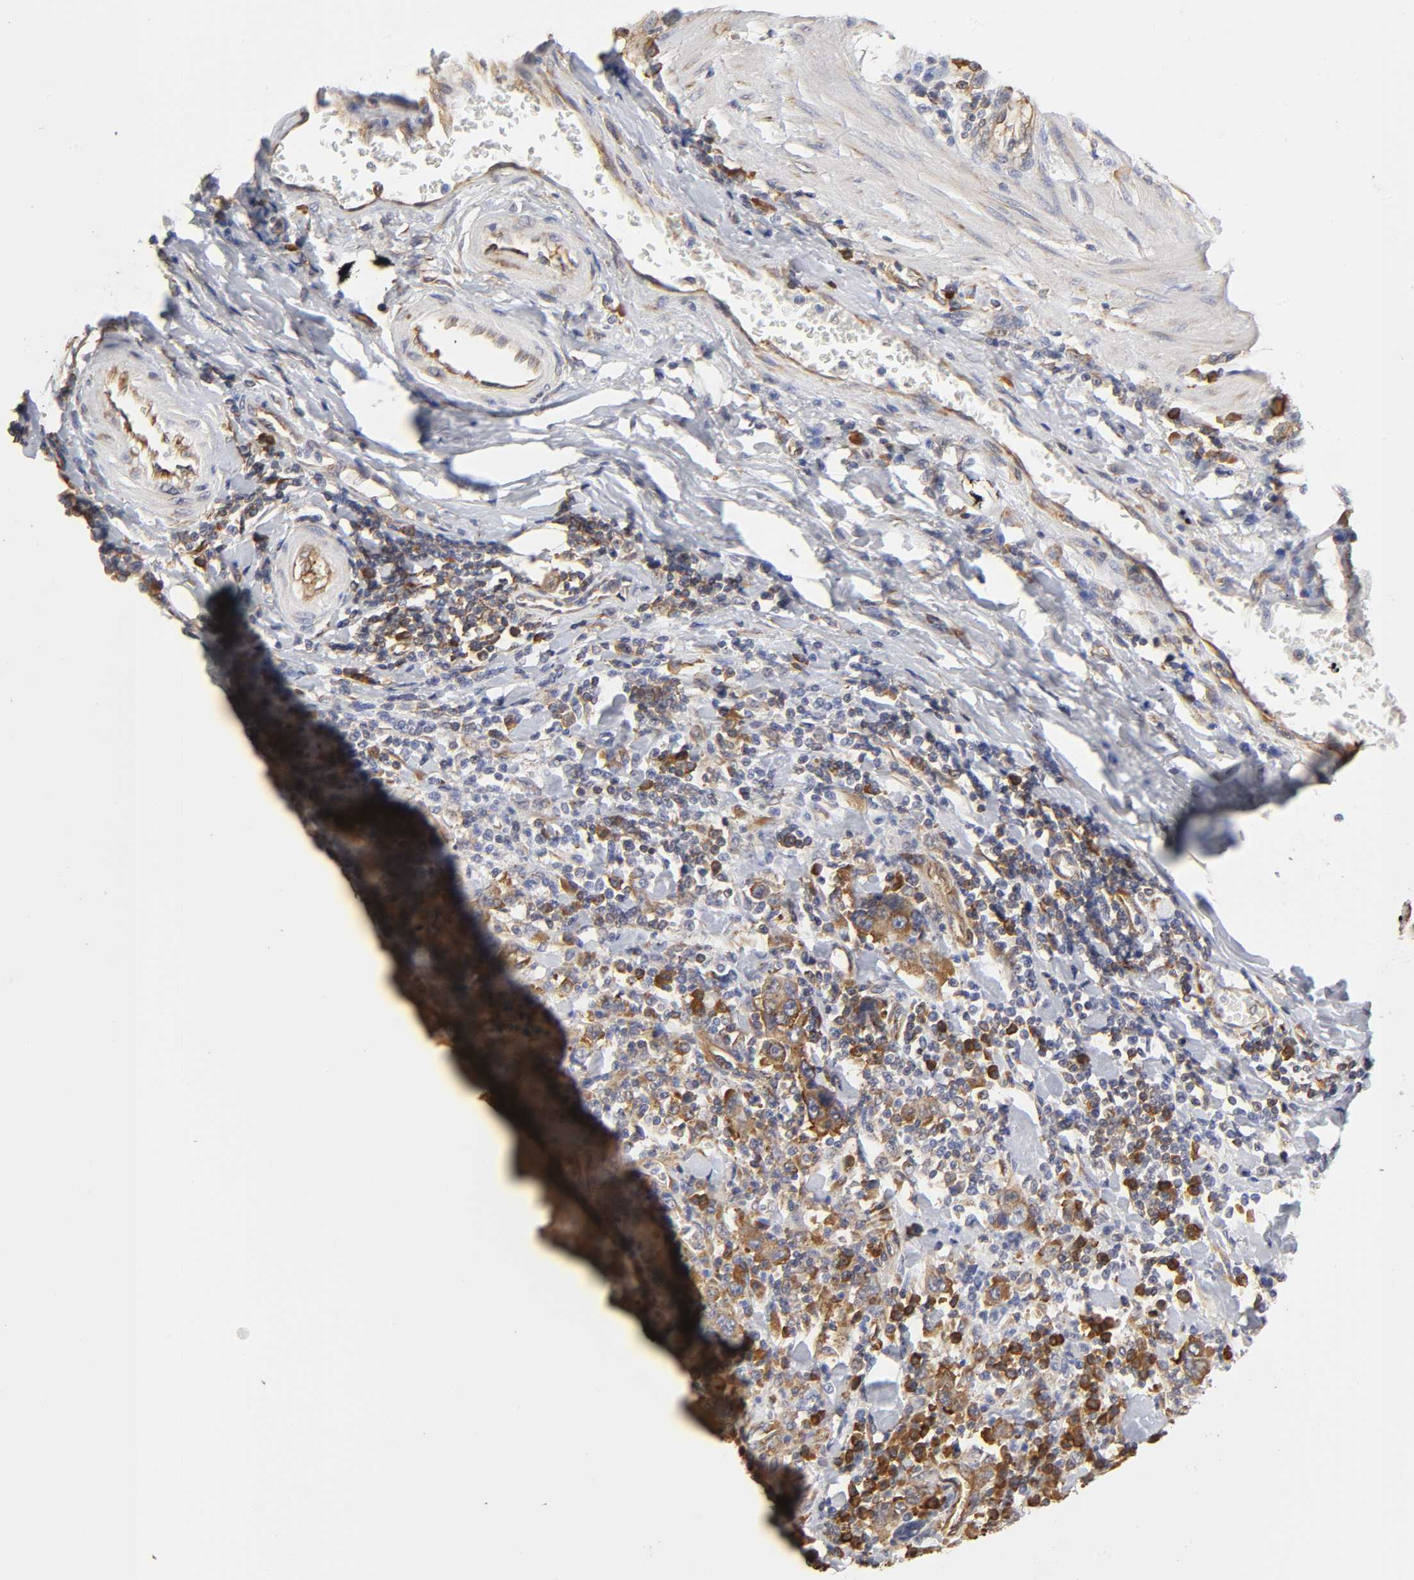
{"staining": {"intensity": "strong", "quantity": ">75%", "location": "cytoplasmic/membranous"}, "tissue": "stomach cancer", "cell_type": "Tumor cells", "image_type": "cancer", "snomed": [{"axis": "morphology", "description": "Normal tissue, NOS"}, {"axis": "morphology", "description": "Adenocarcinoma, NOS"}, {"axis": "topography", "description": "Stomach, upper"}, {"axis": "topography", "description": "Stomach"}], "caption": "Stomach cancer (adenocarcinoma) stained with DAB immunohistochemistry reveals high levels of strong cytoplasmic/membranous staining in approximately >75% of tumor cells.", "gene": "RPL14", "patient": {"sex": "male", "age": 59}}